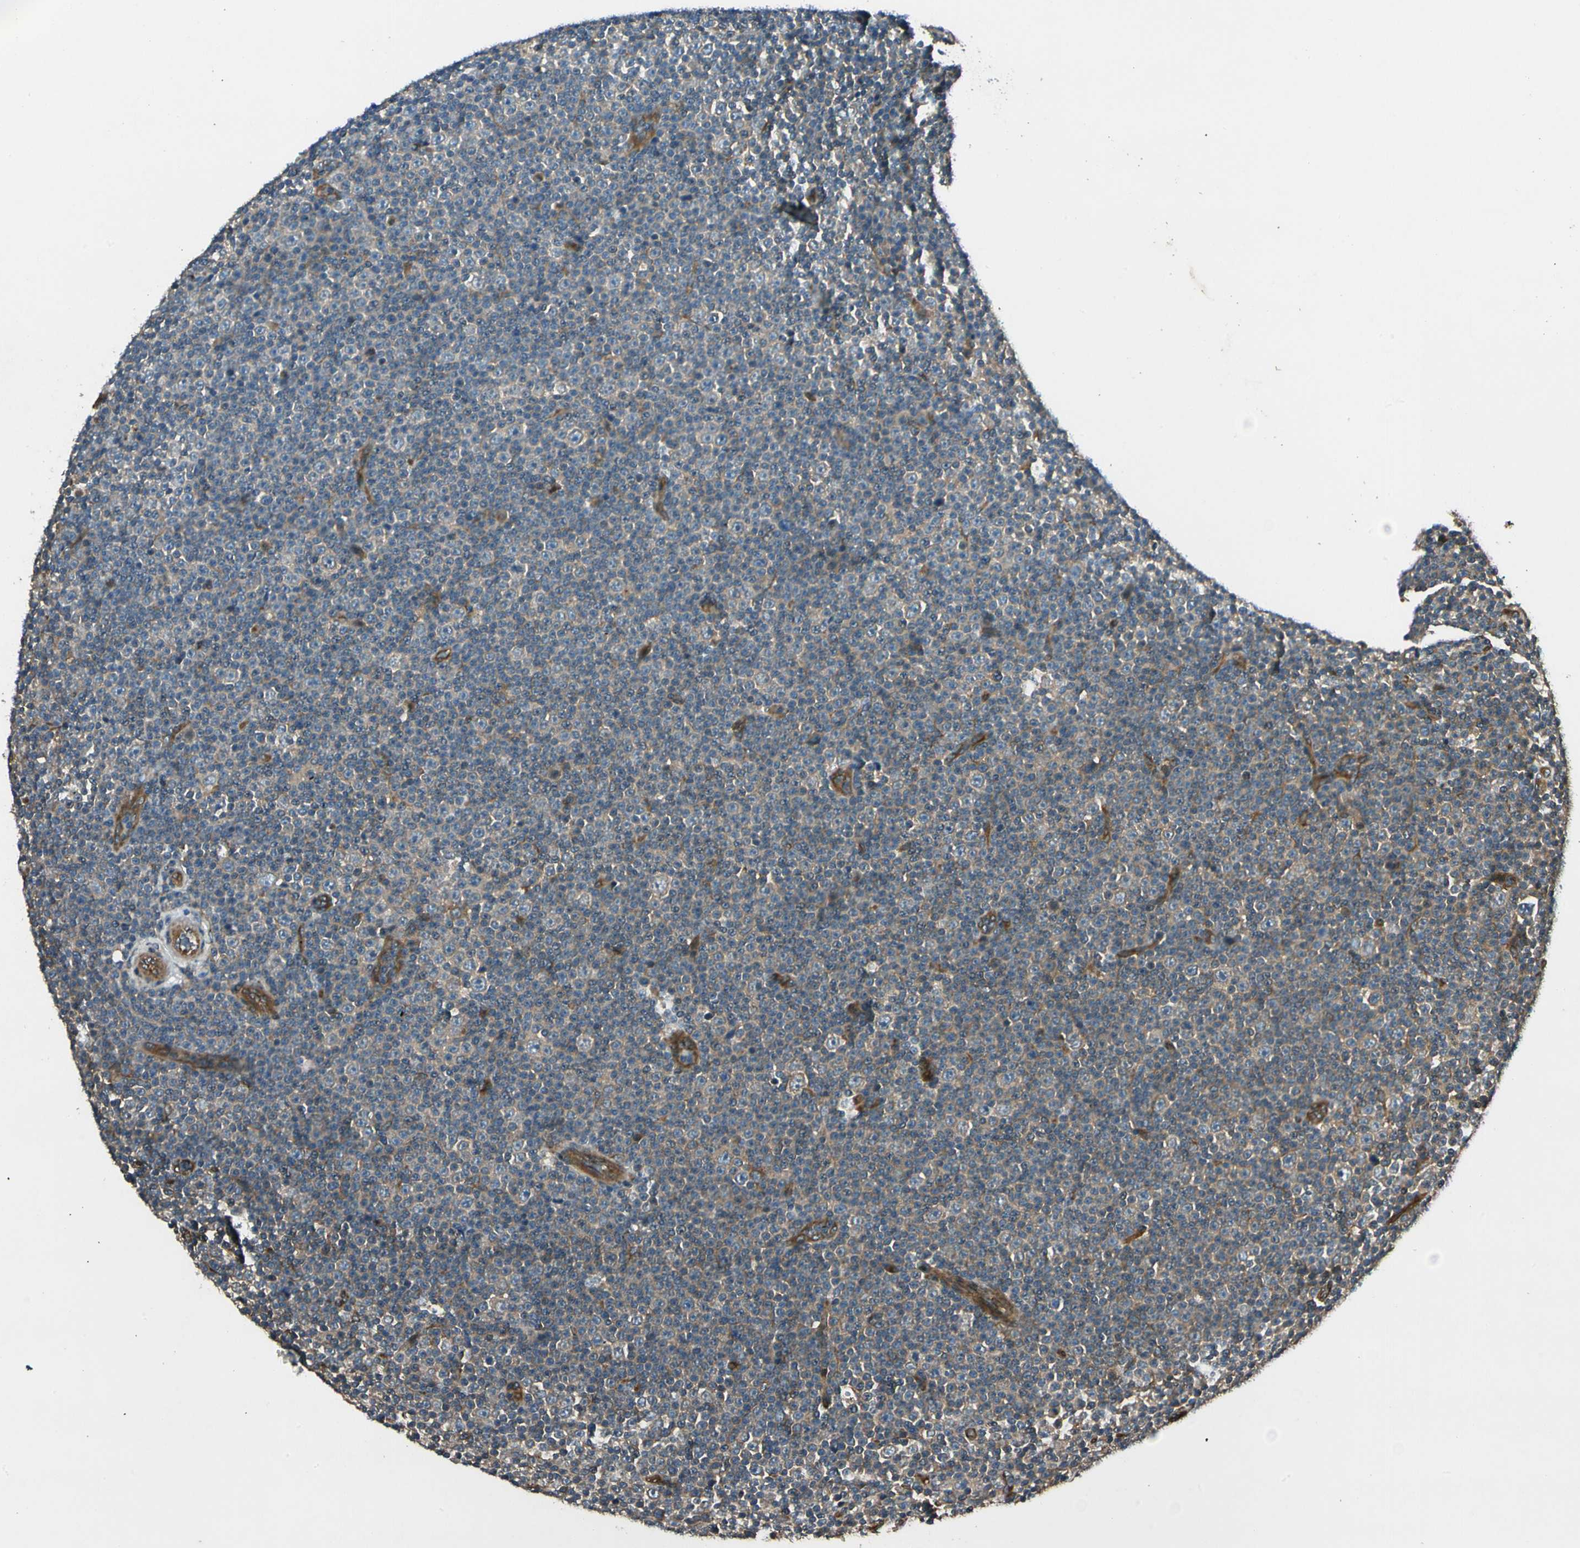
{"staining": {"intensity": "negative", "quantity": "none", "location": "none"}, "tissue": "lymphoma", "cell_type": "Tumor cells", "image_type": "cancer", "snomed": [{"axis": "morphology", "description": "Malignant lymphoma, non-Hodgkin's type, Low grade"}, {"axis": "topography", "description": "Lymph node"}], "caption": "Lymphoma was stained to show a protein in brown. There is no significant positivity in tumor cells.", "gene": "ROCK2", "patient": {"sex": "female", "age": 67}}